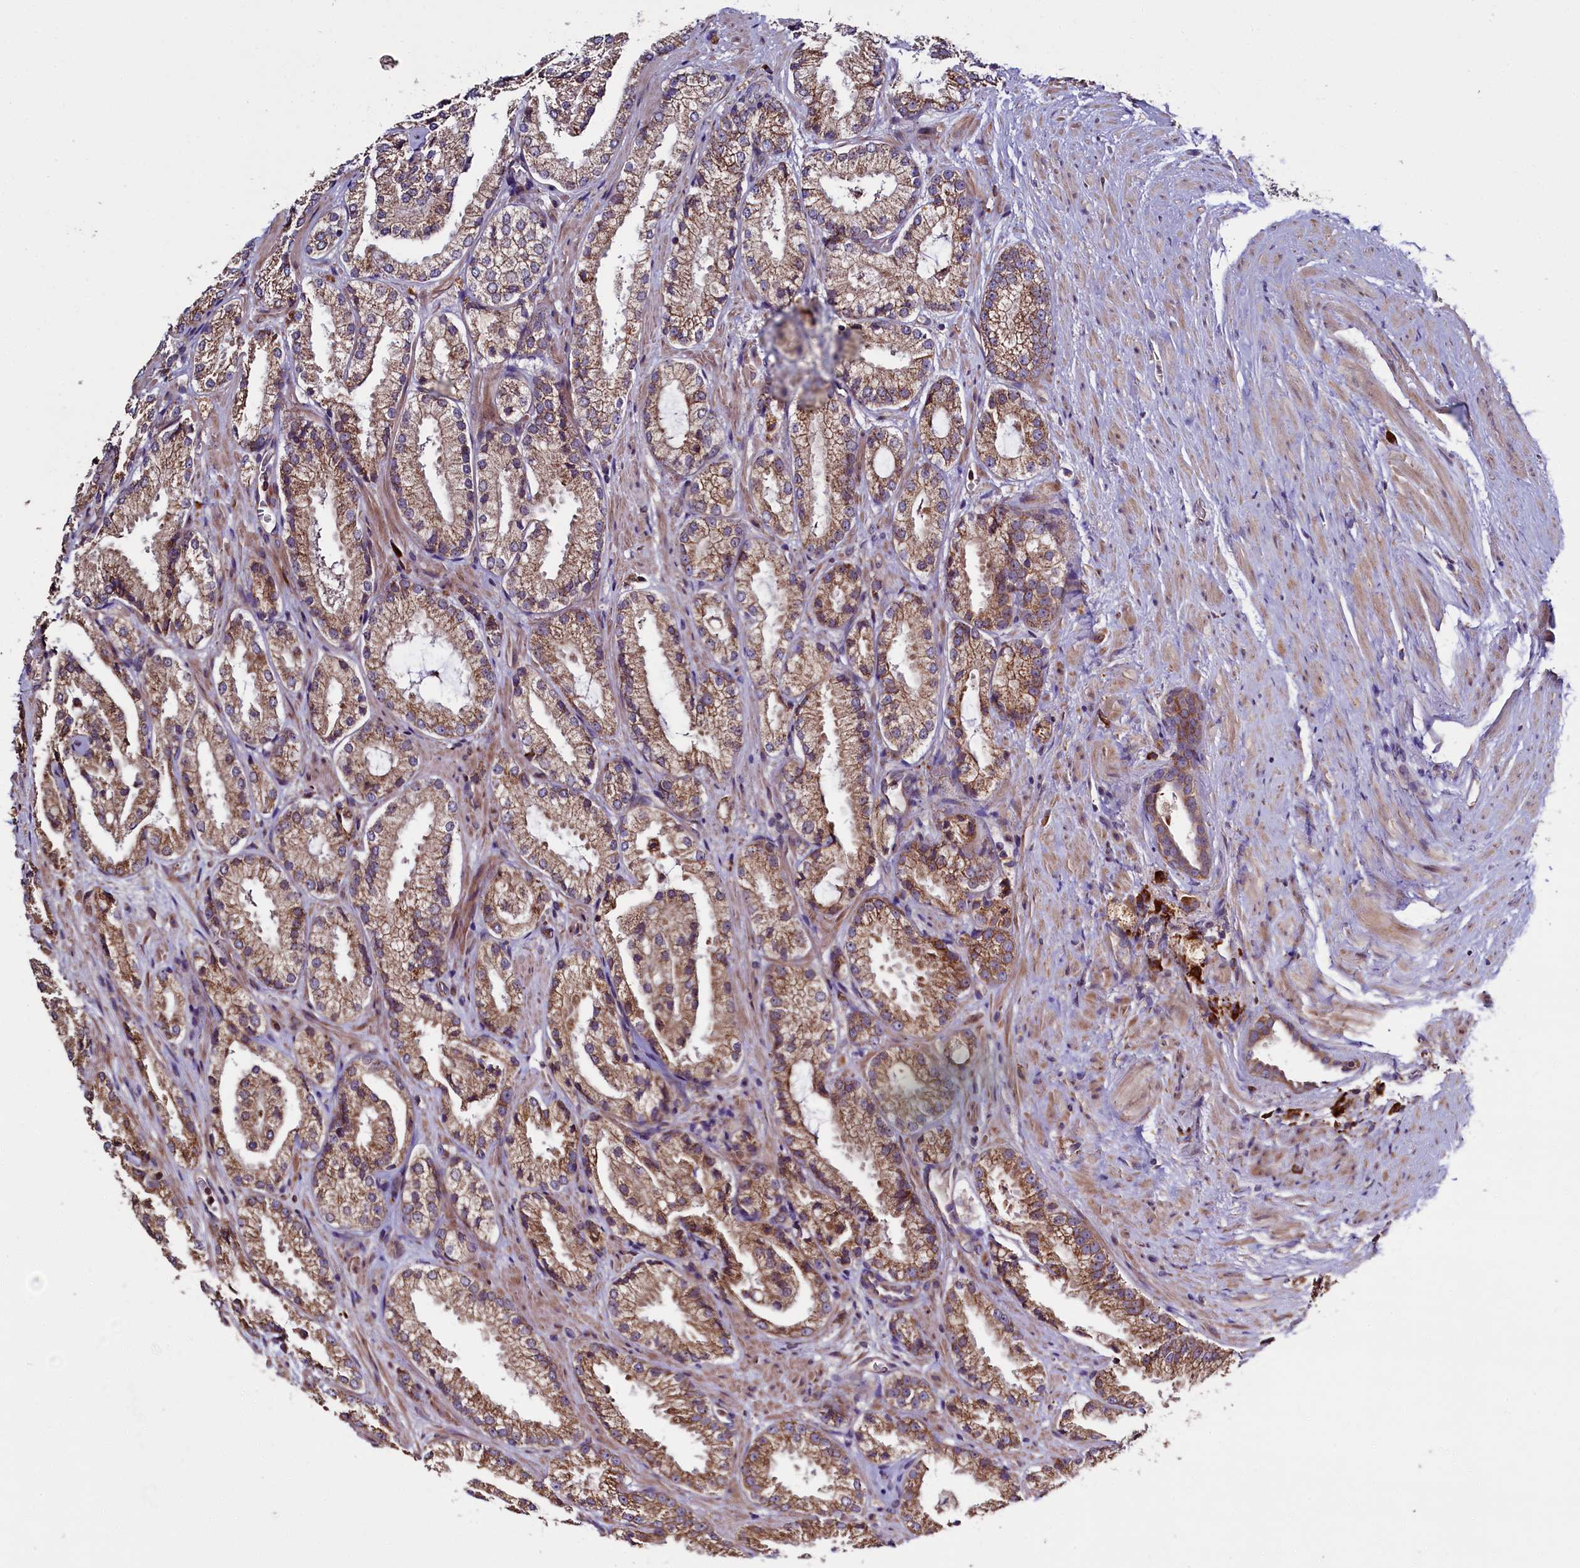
{"staining": {"intensity": "moderate", "quantity": ">75%", "location": "cytoplasmic/membranous"}, "tissue": "prostate cancer", "cell_type": "Tumor cells", "image_type": "cancer", "snomed": [{"axis": "morphology", "description": "Adenocarcinoma, High grade"}, {"axis": "topography", "description": "Prostate"}], "caption": "This photomicrograph exhibits immunohistochemistry (IHC) staining of human prostate cancer, with medium moderate cytoplasmic/membranous staining in approximately >75% of tumor cells.", "gene": "ZSWIM1", "patient": {"sex": "male", "age": 73}}